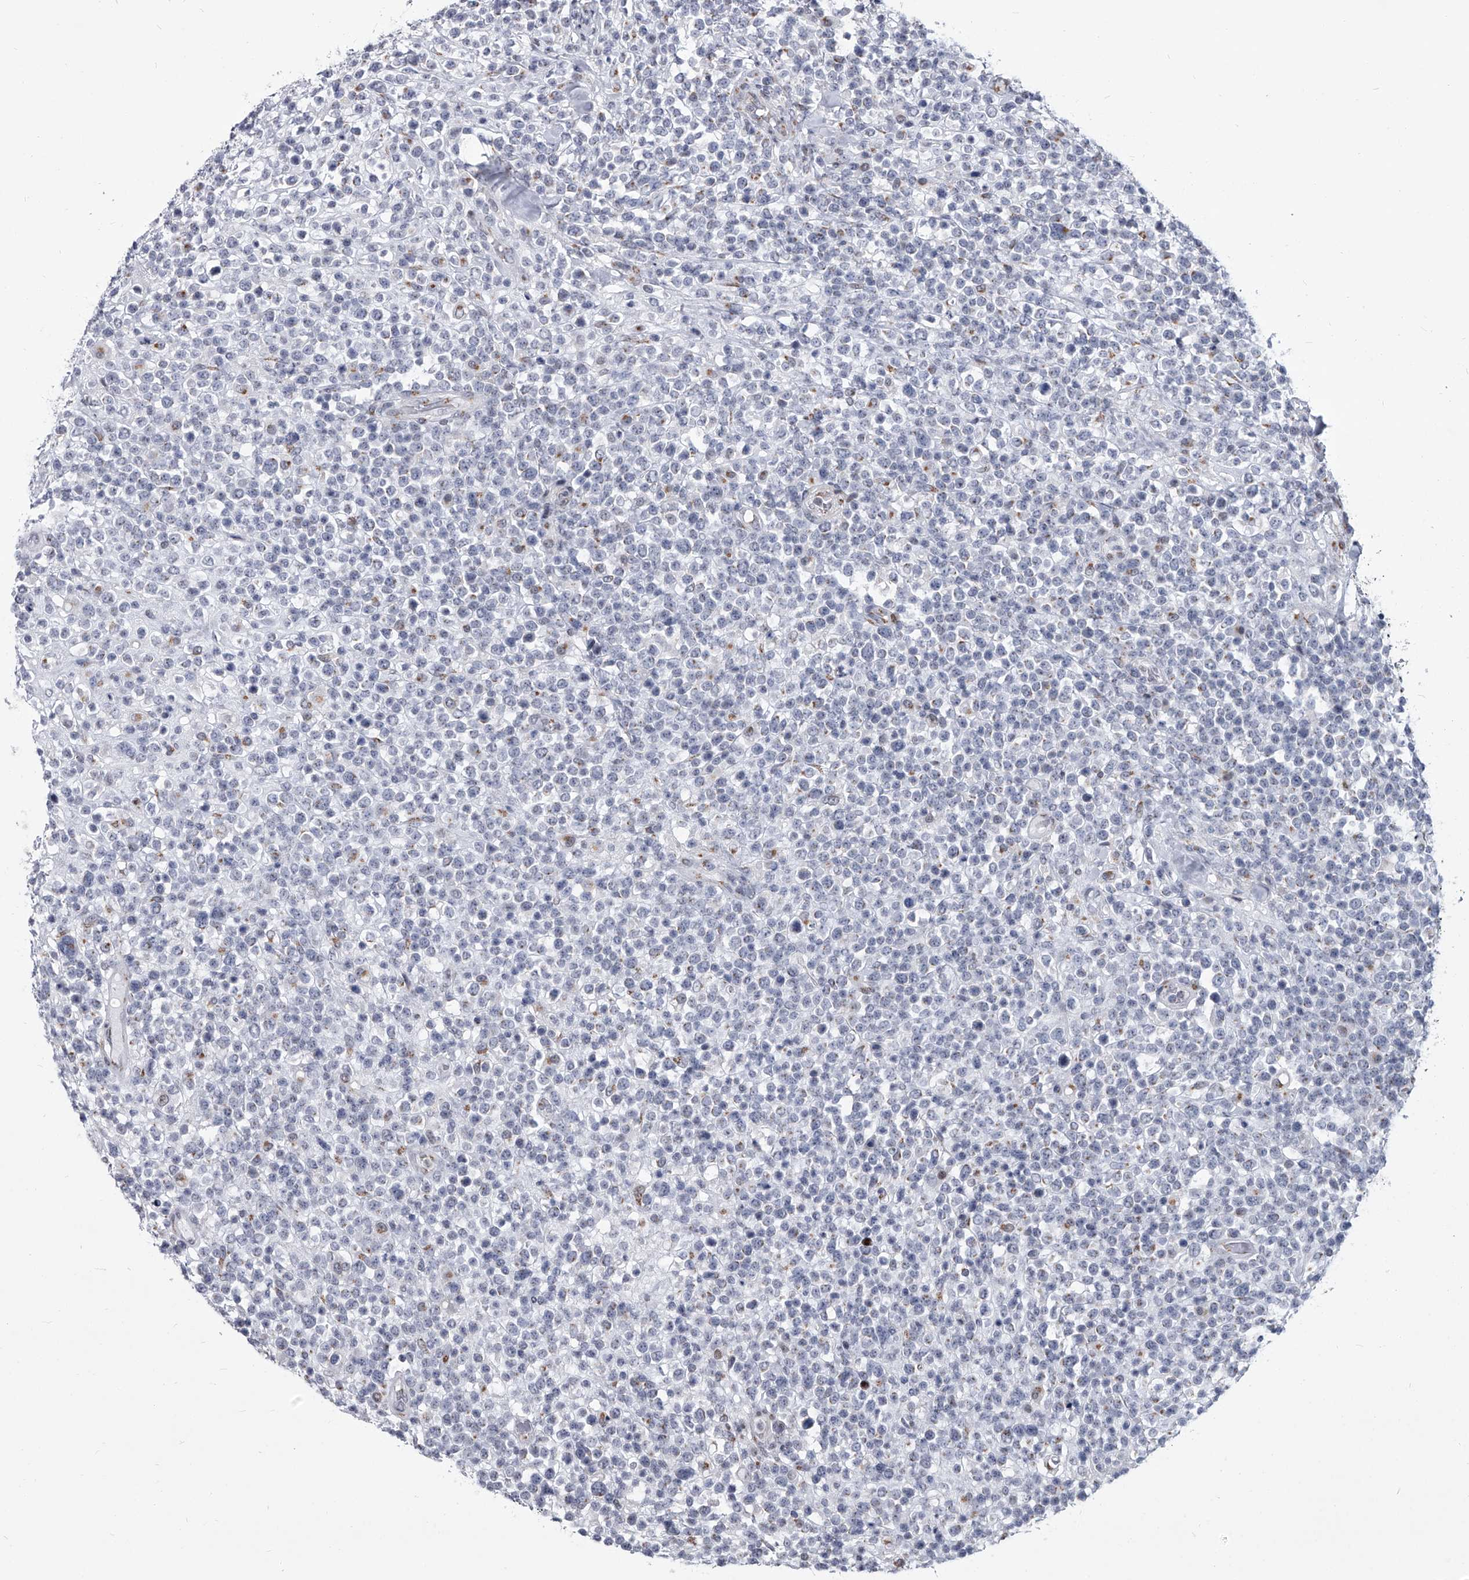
{"staining": {"intensity": "negative", "quantity": "none", "location": "none"}, "tissue": "lymphoma", "cell_type": "Tumor cells", "image_type": "cancer", "snomed": [{"axis": "morphology", "description": "Malignant lymphoma, non-Hodgkin's type, High grade"}, {"axis": "topography", "description": "Colon"}], "caption": "An immunohistochemistry (IHC) micrograph of malignant lymphoma, non-Hodgkin's type (high-grade) is shown. There is no staining in tumor cells of malignant lymphoma, non-Hodgkin's type (high-grade). (Brightfield microscopy of DAB (3,3'-diaminobenzidine) immunohistochemistry at high magnification).", "gene": "EVA1C", "patient": {"sex": "female", "age": 53}}